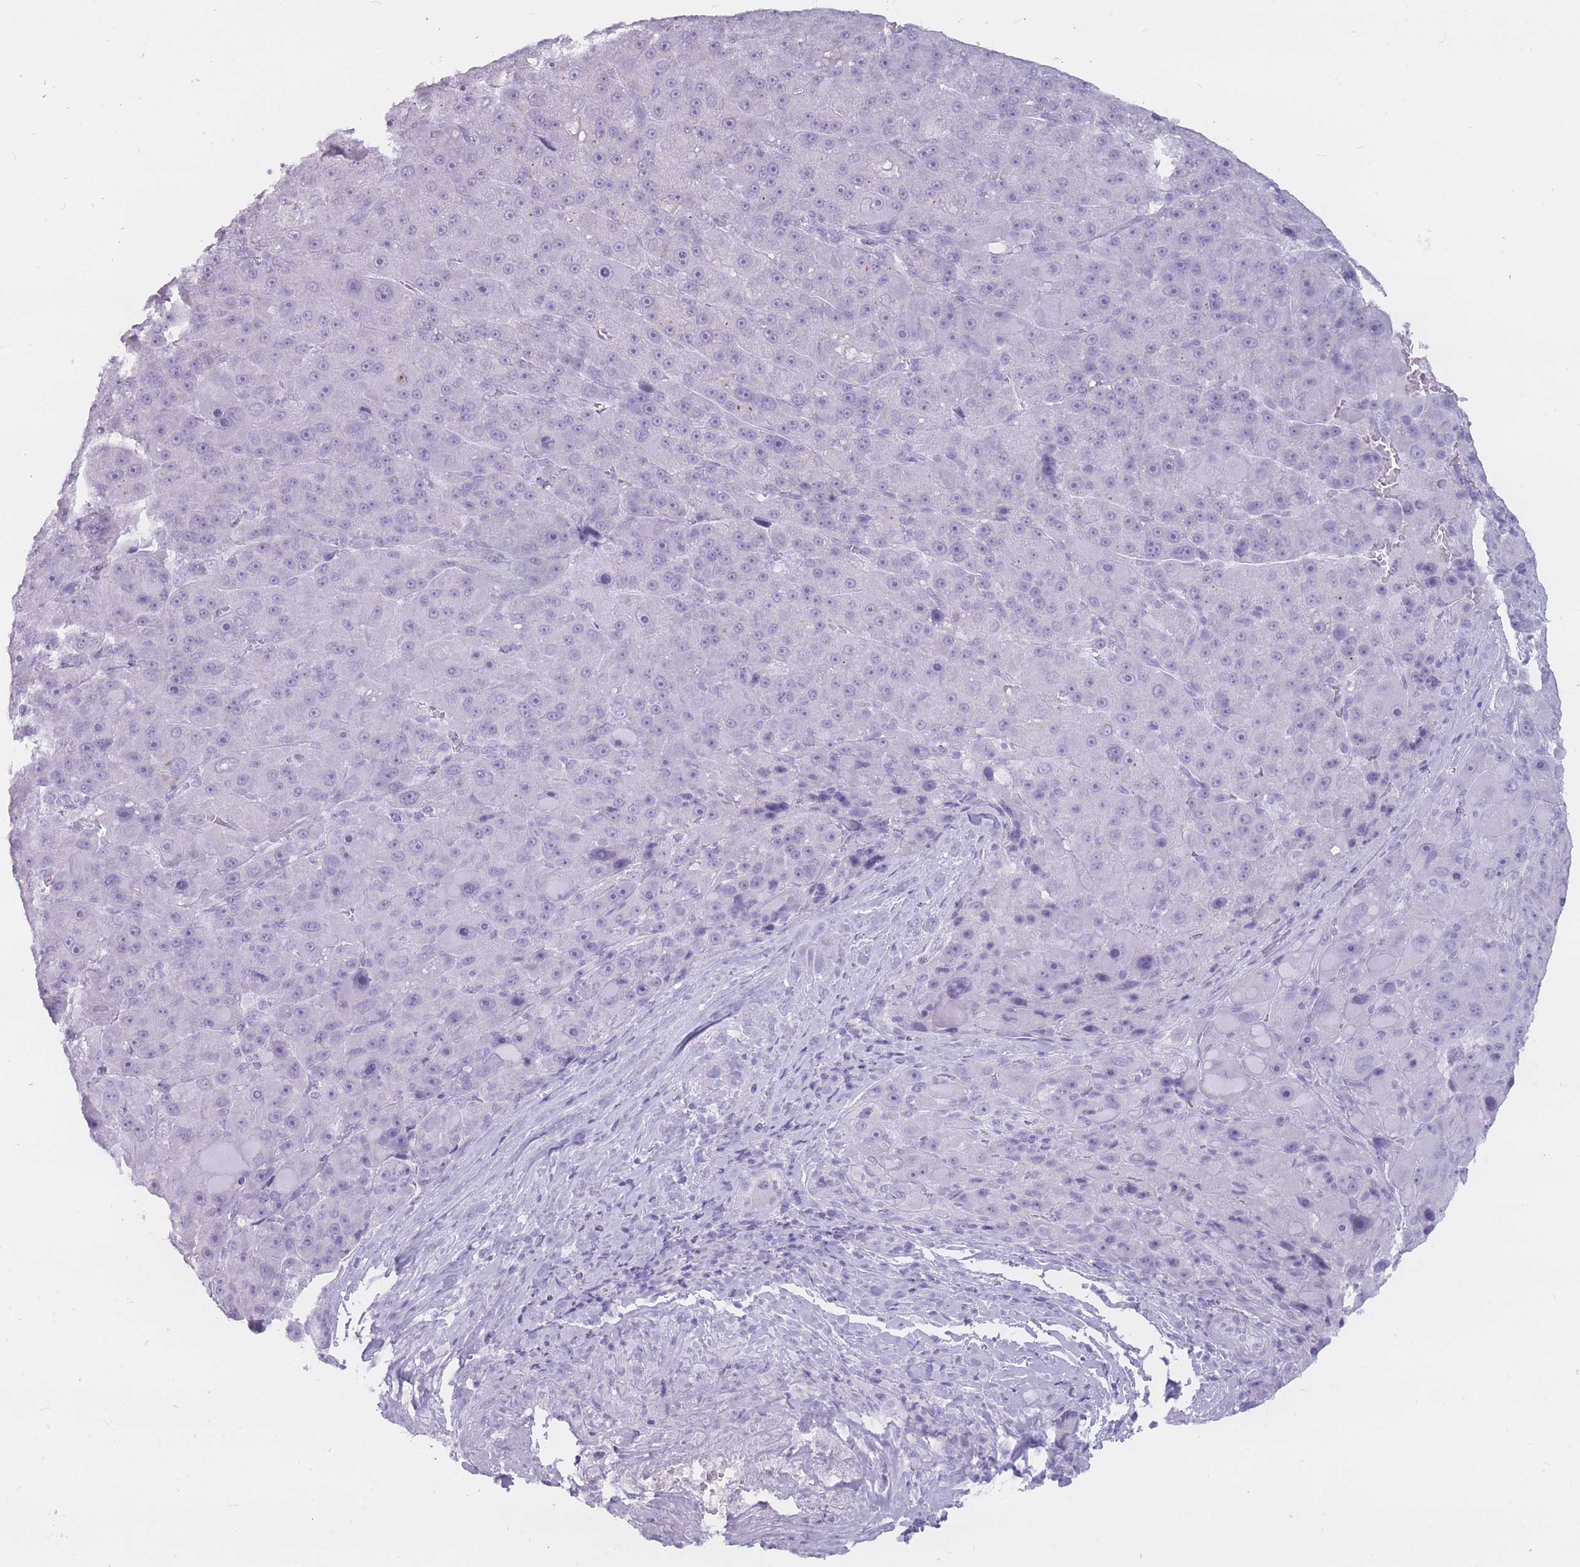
{"staining": {"intensity": "negative", "quantity": "none", "location": "none"}, "tissue": "liver cancer", "cell_type": "Tumor cells", "image_type": "cancer", "snomed": [{"axis": "morphology", "description": "Carcinoma, Hepatocellular, NOS"}, {"axis": "topography", "description": "Liver"}], "caption": "Immunohistochemistry (IHC) histopathology image of hepatocellular carcinoma (liver) stained for a protein (brown), which displays no staining in tumor cells. Brightfield microscopy of immunohistochemistry (IHC) stained with DAB (brown) and hematoxylin (blue), captured at high magnification.", "gene": "PNMA3", "patient": {"sex": "male", "age": 76}}